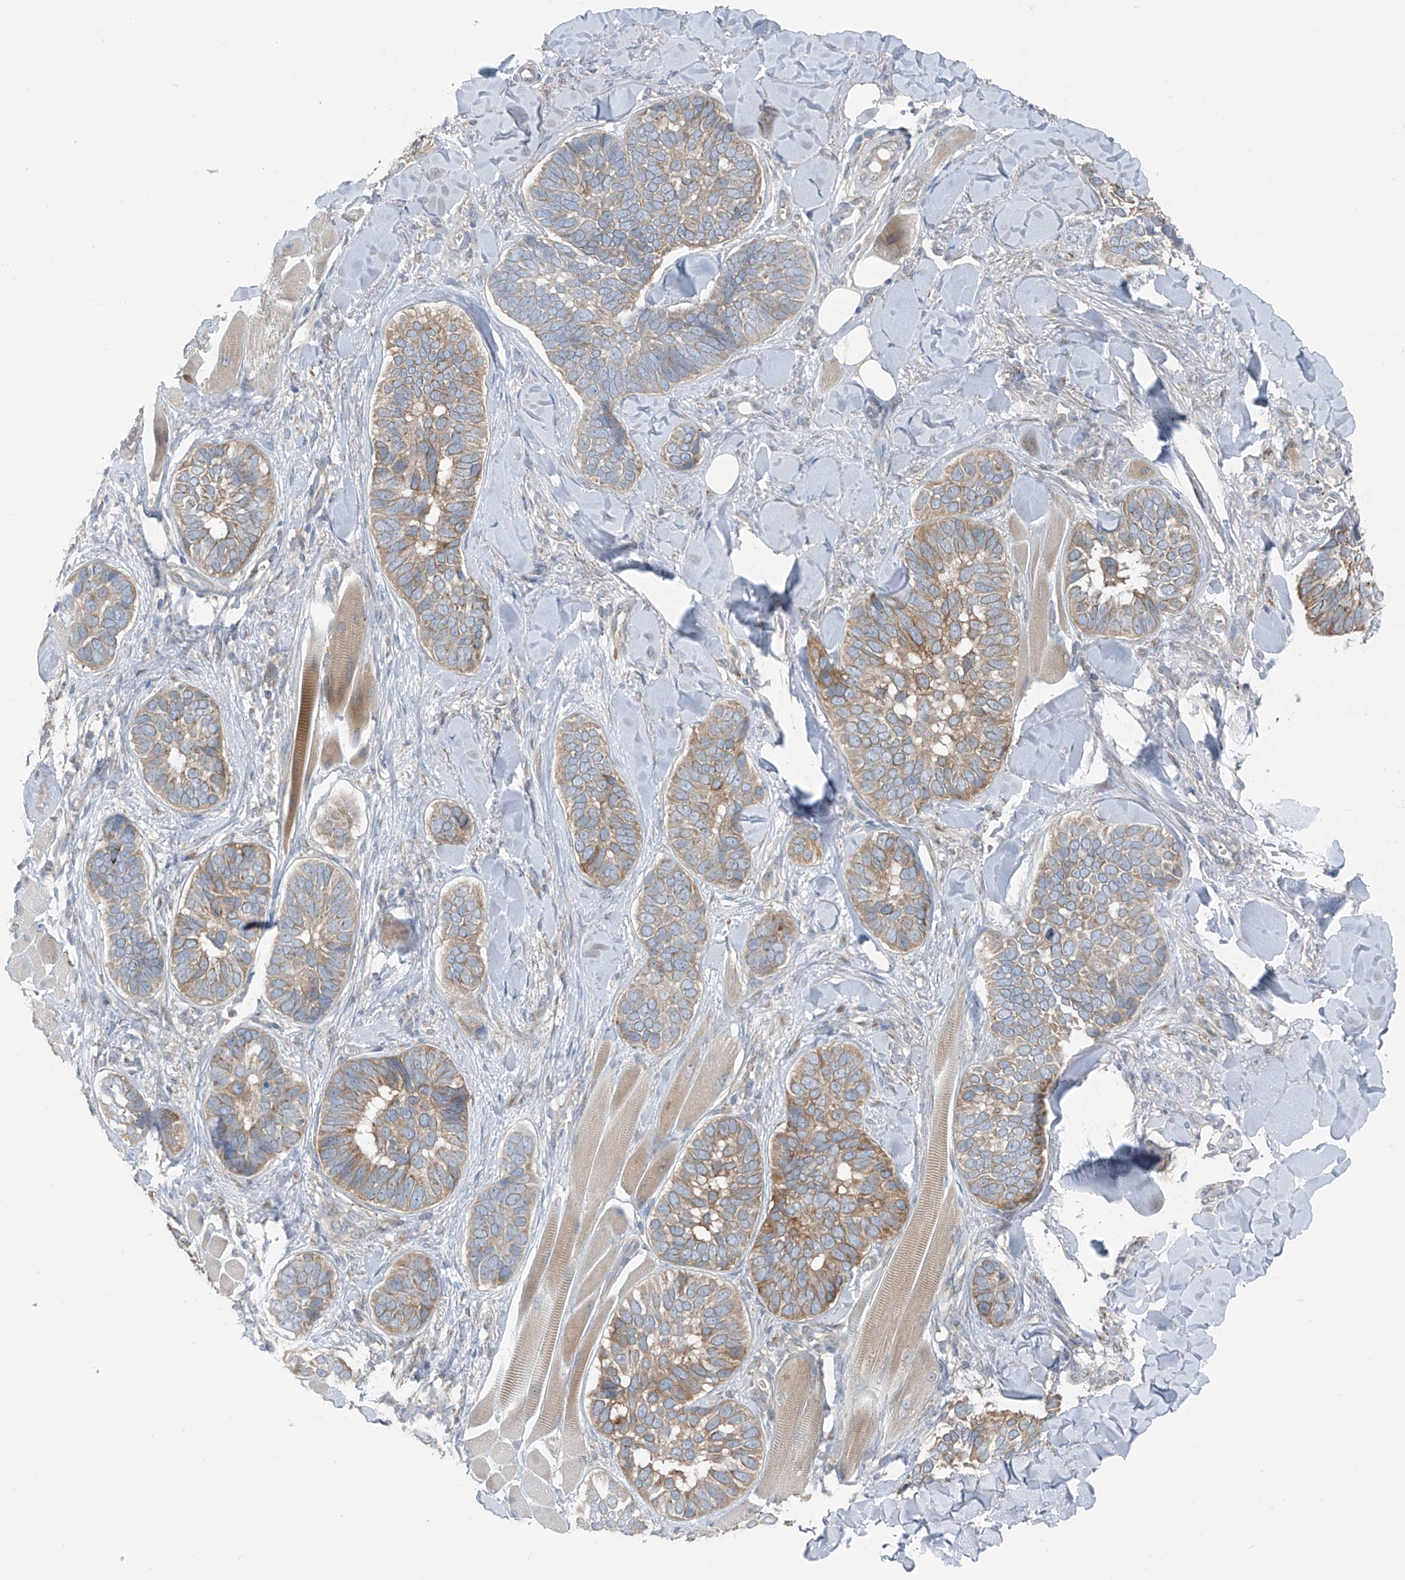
{"staining": {"intensity": "moderate", "quantity": "25%-75%", "location": "cytoplasmic/membranous"}, "tissue": "skin cancer", "cell_type": "Tumor cells", "image_type": "cancer", "snomed": [{"axis": "morphology", "description": "Basal cell carcinoma"}, {"axis": "topography", "description": "Skin"}], "caption": "Skin basal cell carcinoma stained for a protein shows moderate cytoplasmic/membranous positivity in tumor cells.", "gene": "SLC12A6", "patient": {"sex": "male", "age": 62}}